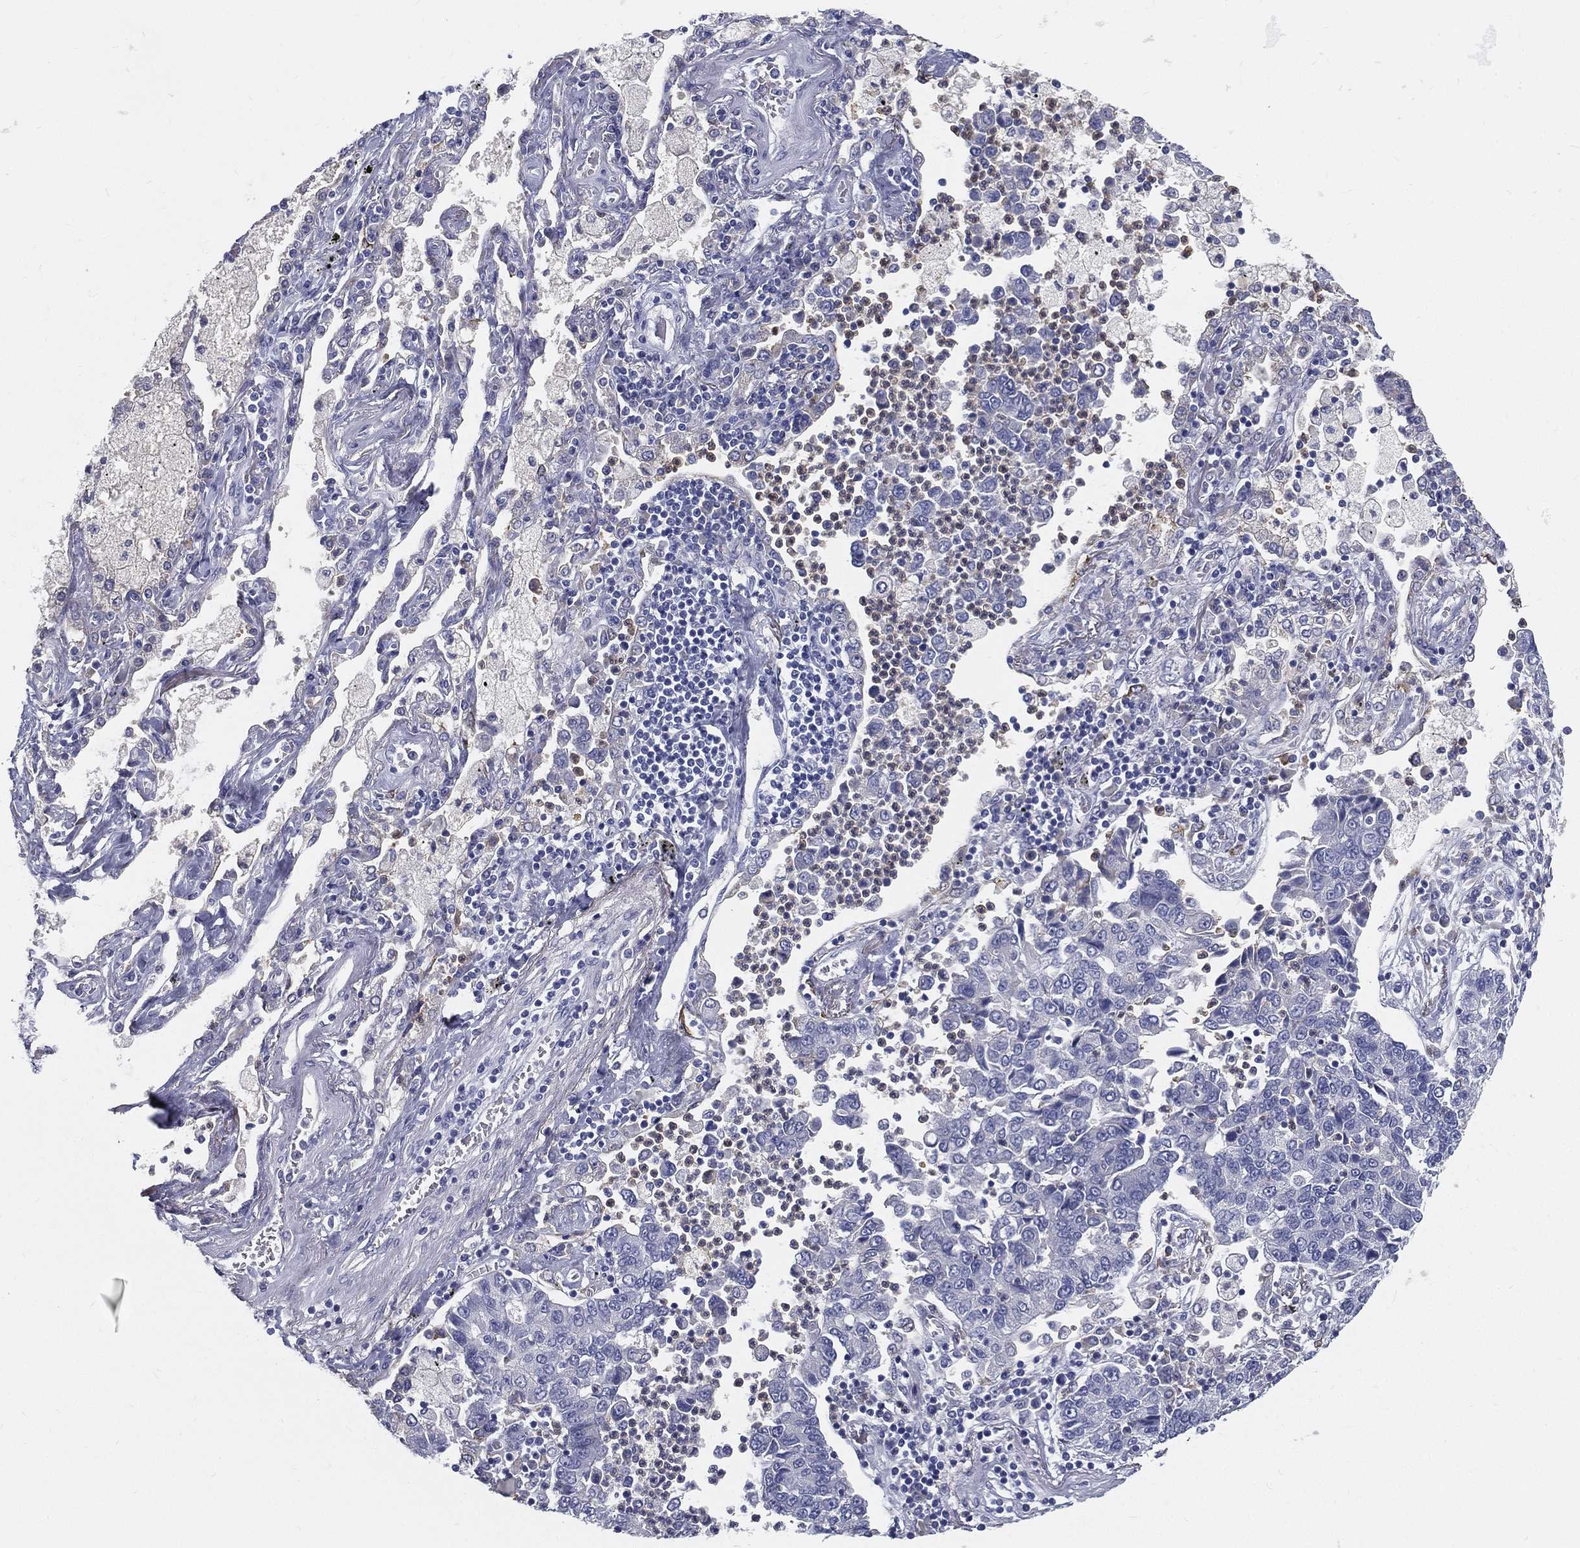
{"staining": {"intensity": "negative", "quantity": "none", "location": "none"}, "tissue": "lung cancer", "cell_type": "Tumor cells", "image_type": "cancer", "snomed": [{"axis": "morphology", "description": "Adenocarcinoma, NOS"}, {"axis": "topography", "description": "Lung"}], "caption": "This micrograph is of lung cancer stained with immunohistochemistry to label a protein in brown with the nuclei are counter-stained blue. There is no staining in tumor cells.", "gene": "STS", "patient": {"sex": "female", "age": 57}}